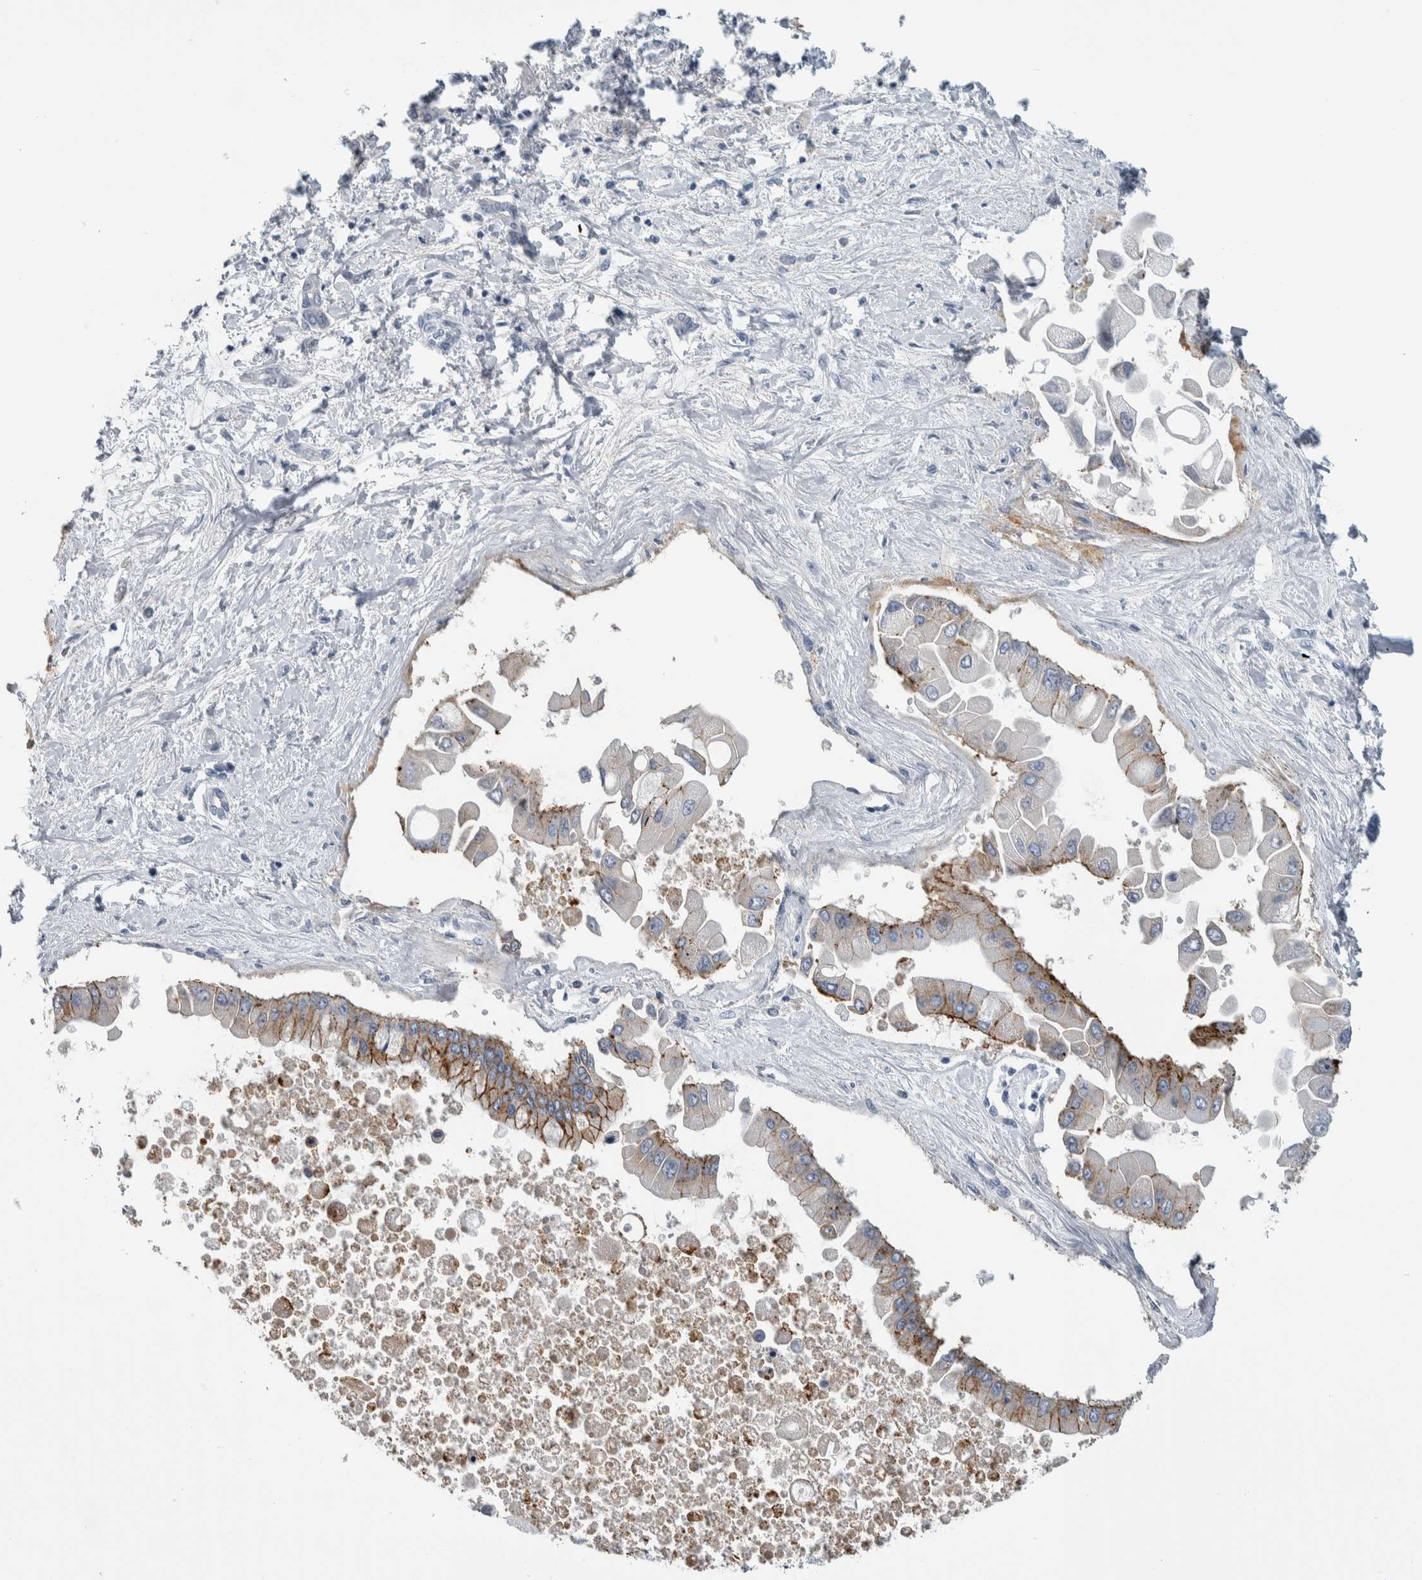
{"staining": {"intensity": "strong", "quantity": "25%-75%", "location": "cytoplasmic/membranous"}, "tissue": "liver cancer", "cell_type": "Tumor cells", "image_type": "cancer", "snomed": [{"axis": "morphology", "description": "Cholangiocarcinoma"}, {"axis": "topography", "description": "Liver"}], "caption": "IHC of liver cancer (cholangiocarcinoma) demonstrates high levels of strong cytoplasmic/membranous staining in about 25%-75% of tumor cells. (Stains: DAB in brown, nuclei in blue, Microscopy: brightfield microscopy at high magnification).", "gene": "CDH17", "patient": {"sex": "male", "age": 50}}